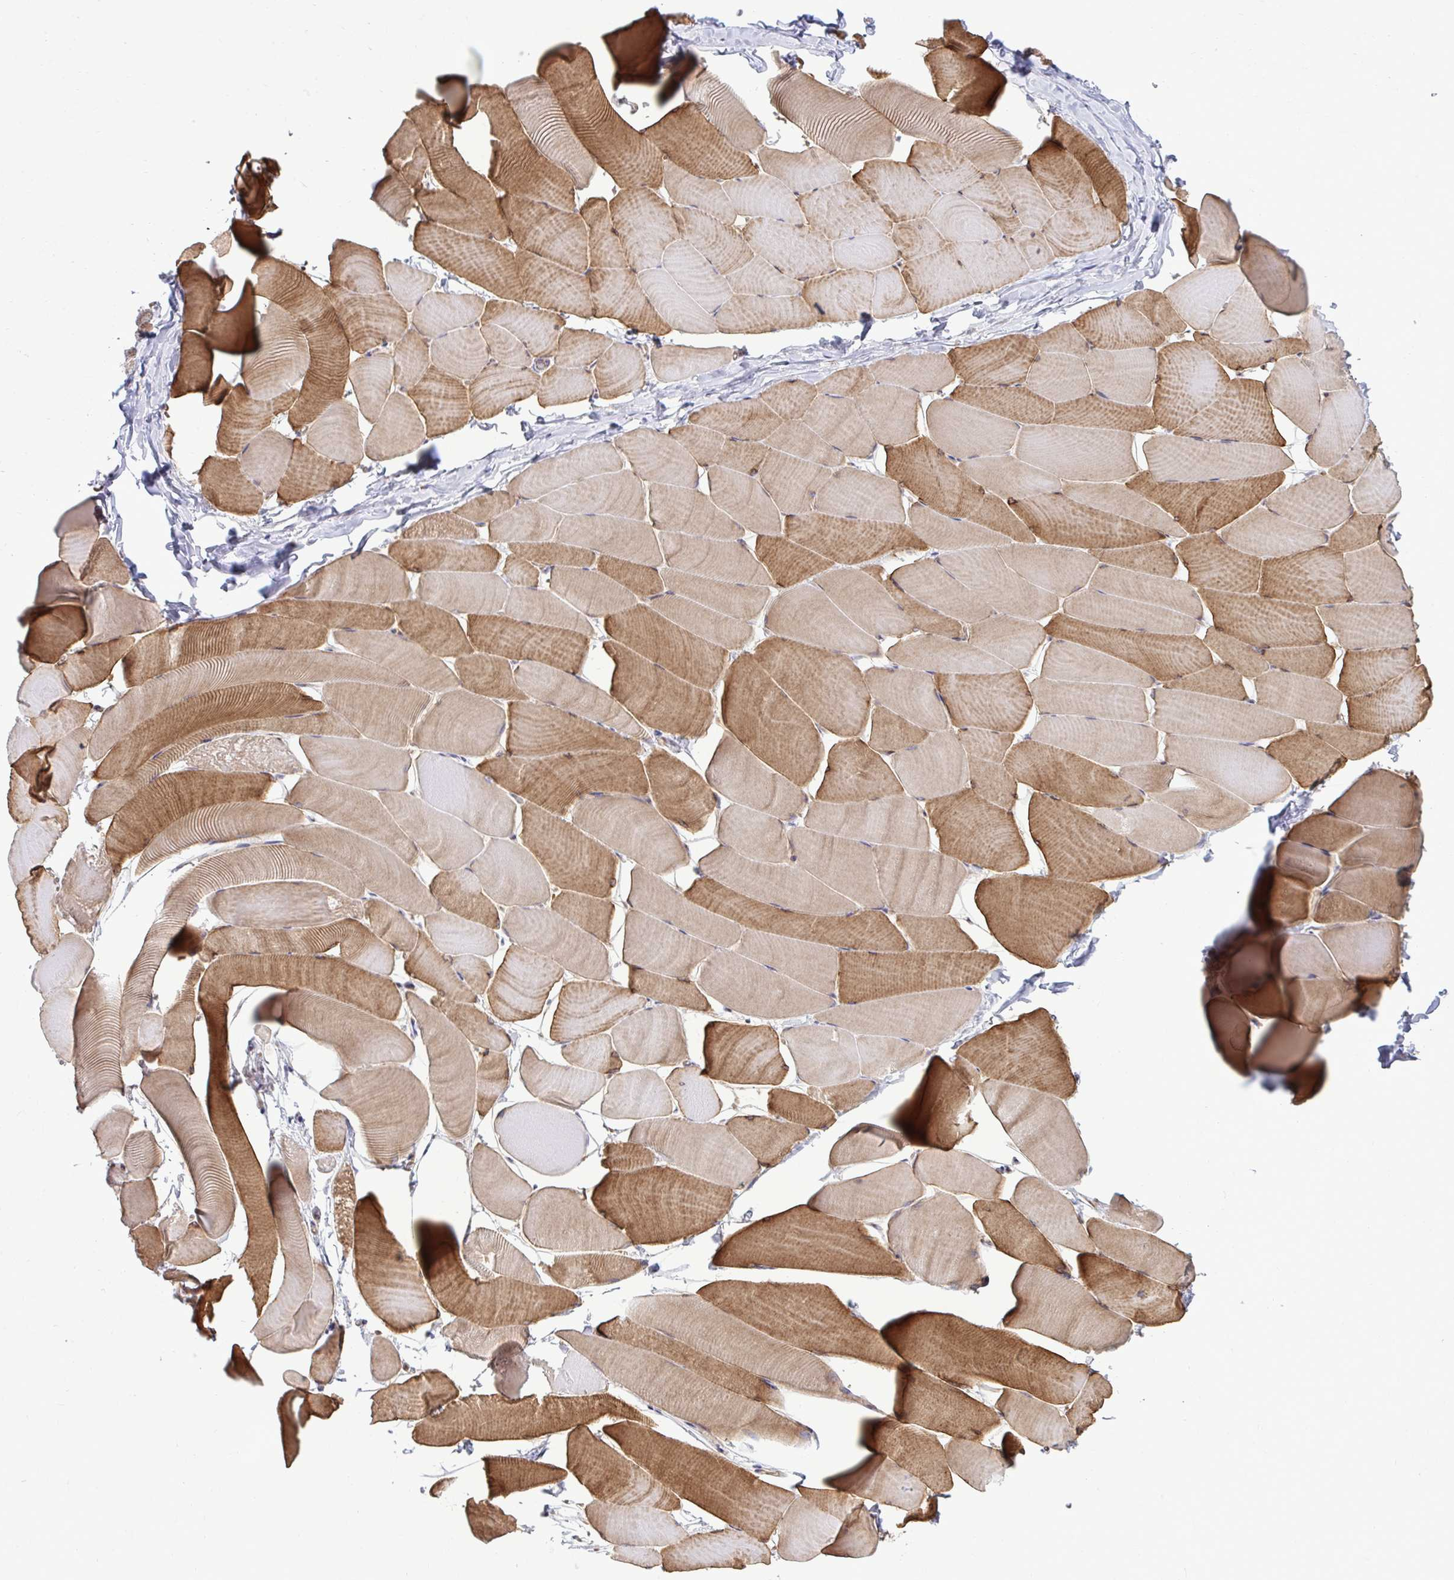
{"staining": {"intensity": "moderate", "quantity": ">75%", "location": "cytoplasmic/membranous"}, "tissue": "skeletal muscle", "cell_type": "Myocytes", "image_type": "normal", "snomed": [{"axis": "morphology", "description": "Normal tissue, NOS"}, {"axis": "topography", "description": "Skeletal muscle"}], "caption": "A photomicrograph of skeletal muscle stained for a protein displays moderate cytoplasmic/membranous brown staining in myocytes.", "gene": "ZSCAN9", "patient": {"sex": "male", "age": 25}}